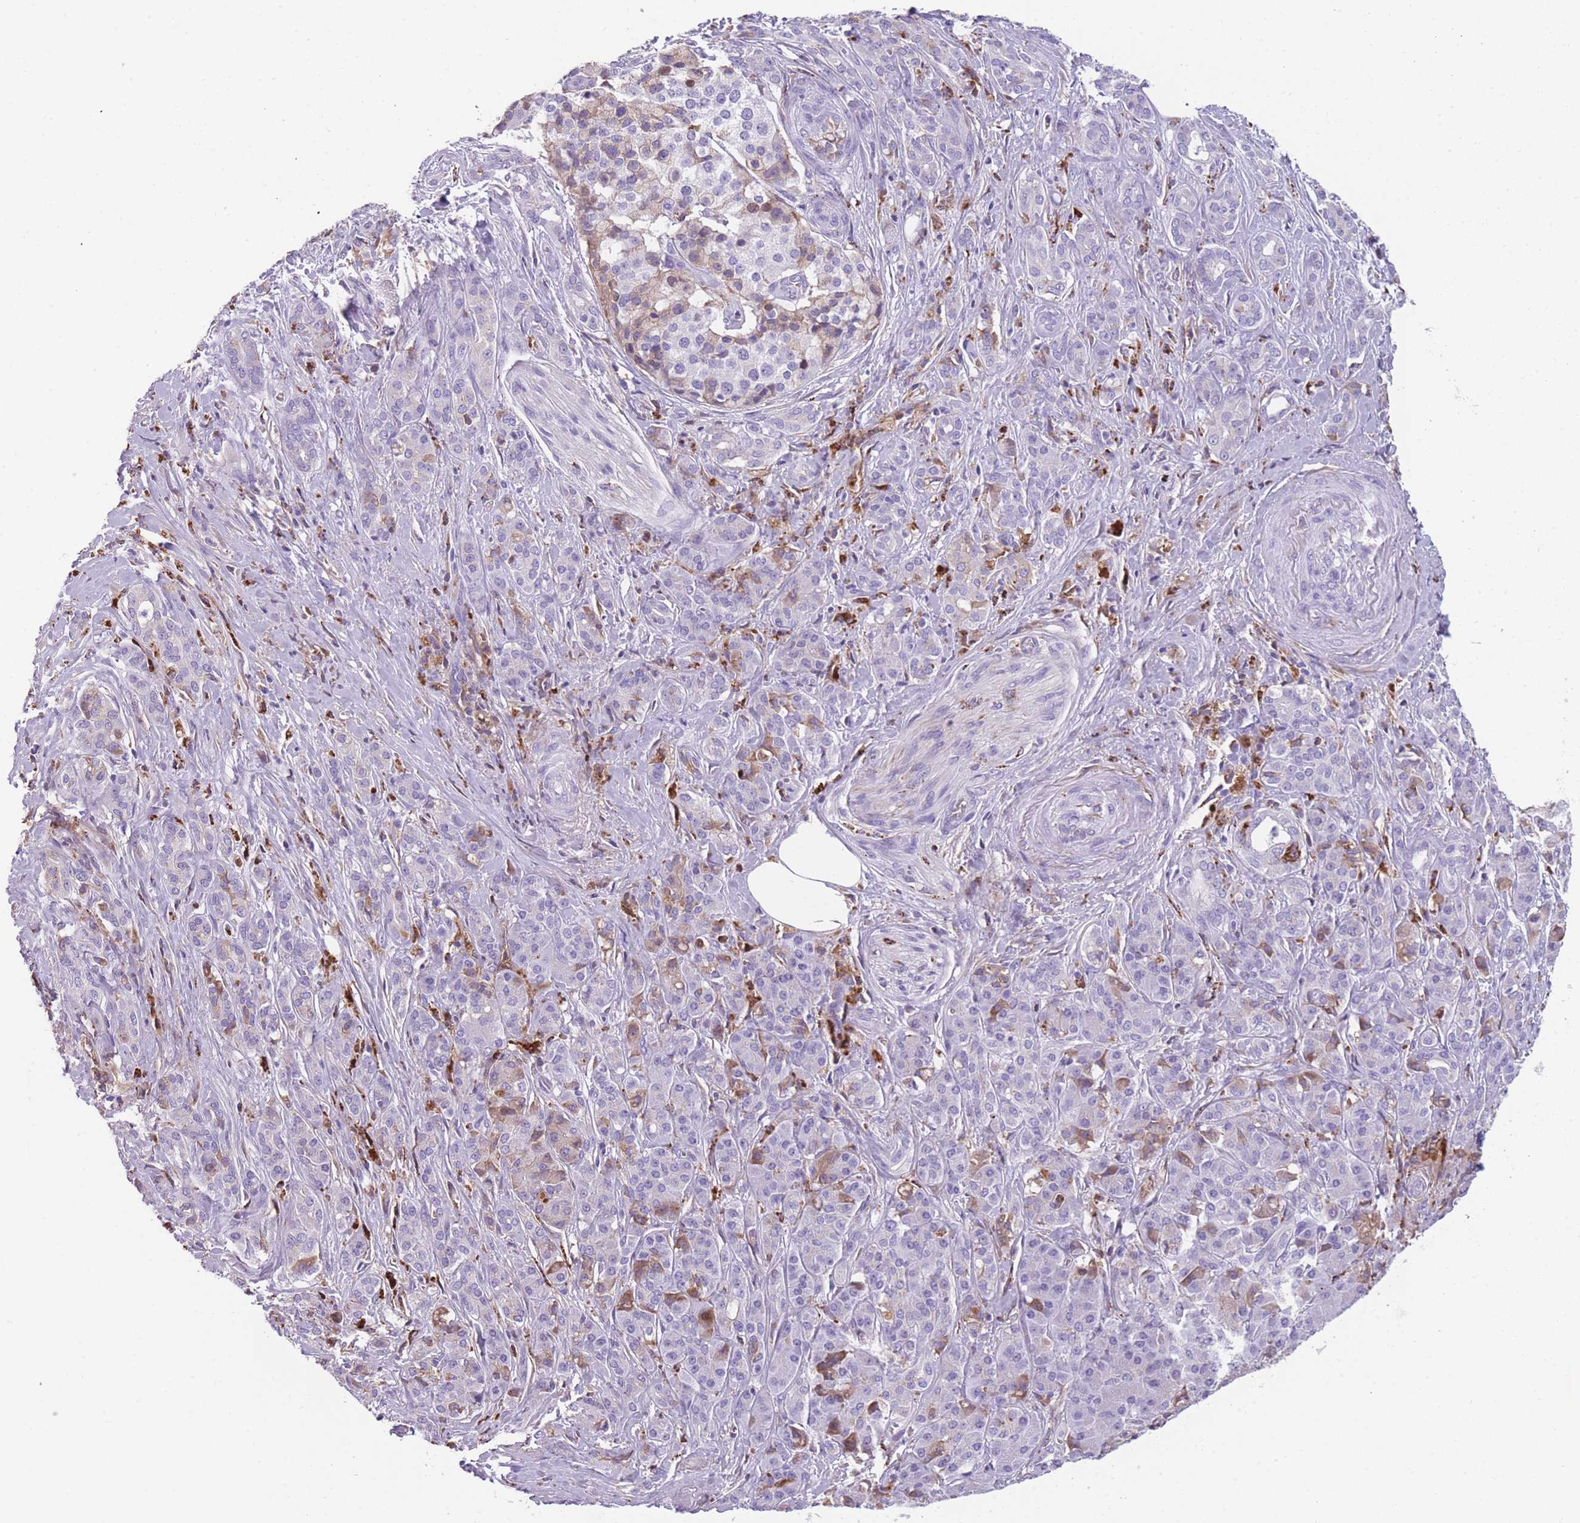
{"staining": {"intensity": "weak", "quantity": "<25%", "location": "cytoplasmic/membranous"}, "tissue": "pancreatic cancer", "cell_type": "Tumor cells", "image_type": "cancer", "snomed": [{"axis": "morphology", "description": "Adenocarcinoma, NOS"}, {"axis": "topography", "description": "Pancreas"}], "caption": "DAB (3,3'-diaminobenzidine) immunohistochemical staining of adenocarcinoma (pancreatic) shows no significant expression in tumor cells.", "gene": "GNAT1", "patient": {"sex": "male", "age": 57}}